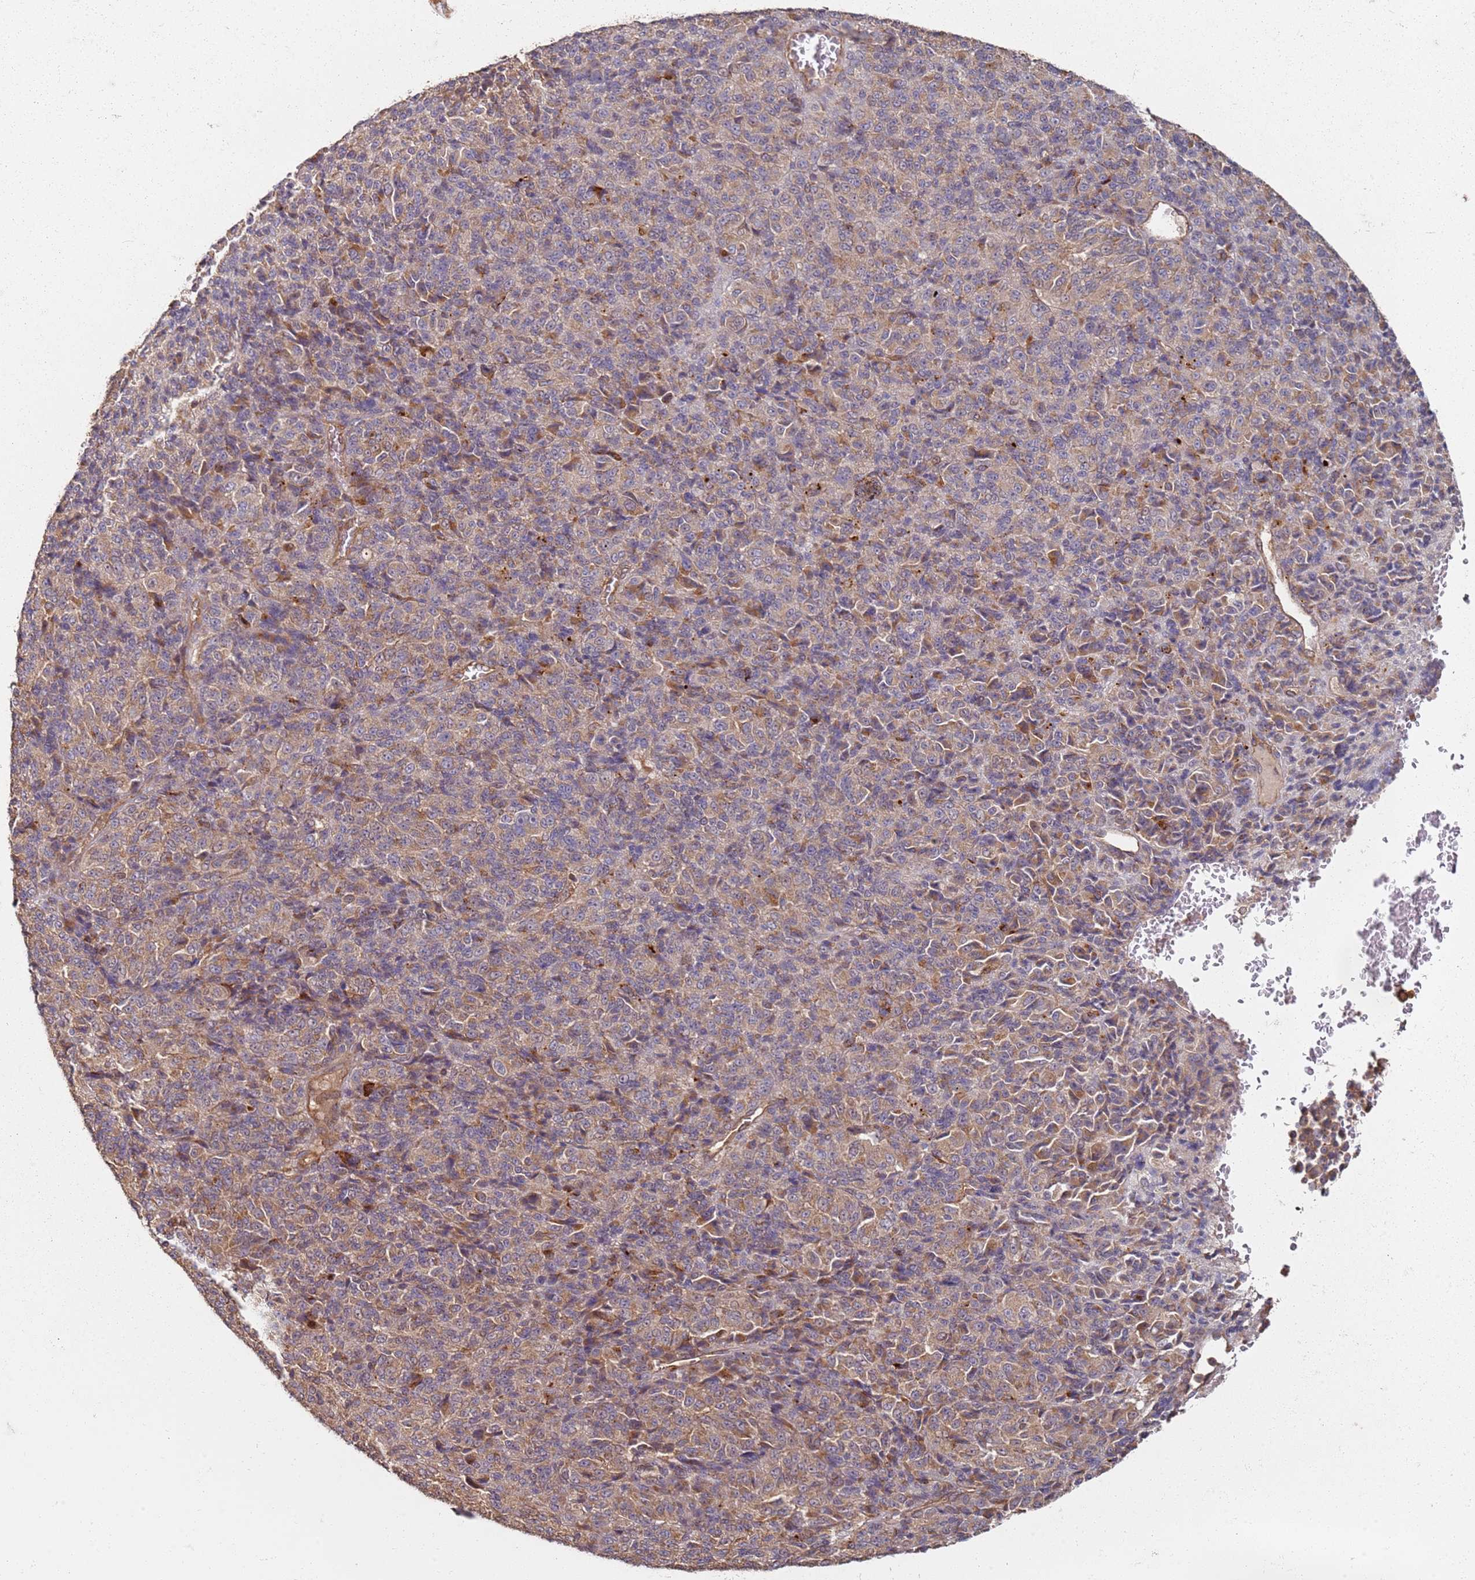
{"staining": {"intensity": "moderate", "quantity": ">75%", "location": "cytoplasmic/membranous"}, "tissue": "melanoma", "cell_type": "Tumor cells", "image_type": "cancer", "snomed": [{"axis": "morphology", "description": "Malignant melanoma, Metastatic site"}, {"axis": "topography", "description": "Brain"}], "caption": "Moderate cytoplasmic/membranous staining is seen in about >75% of tumor cells in malignant melanoma (metastatic site).", "gene": "SCGB2B2", "patient": {"sex": "female", "age": 56}}